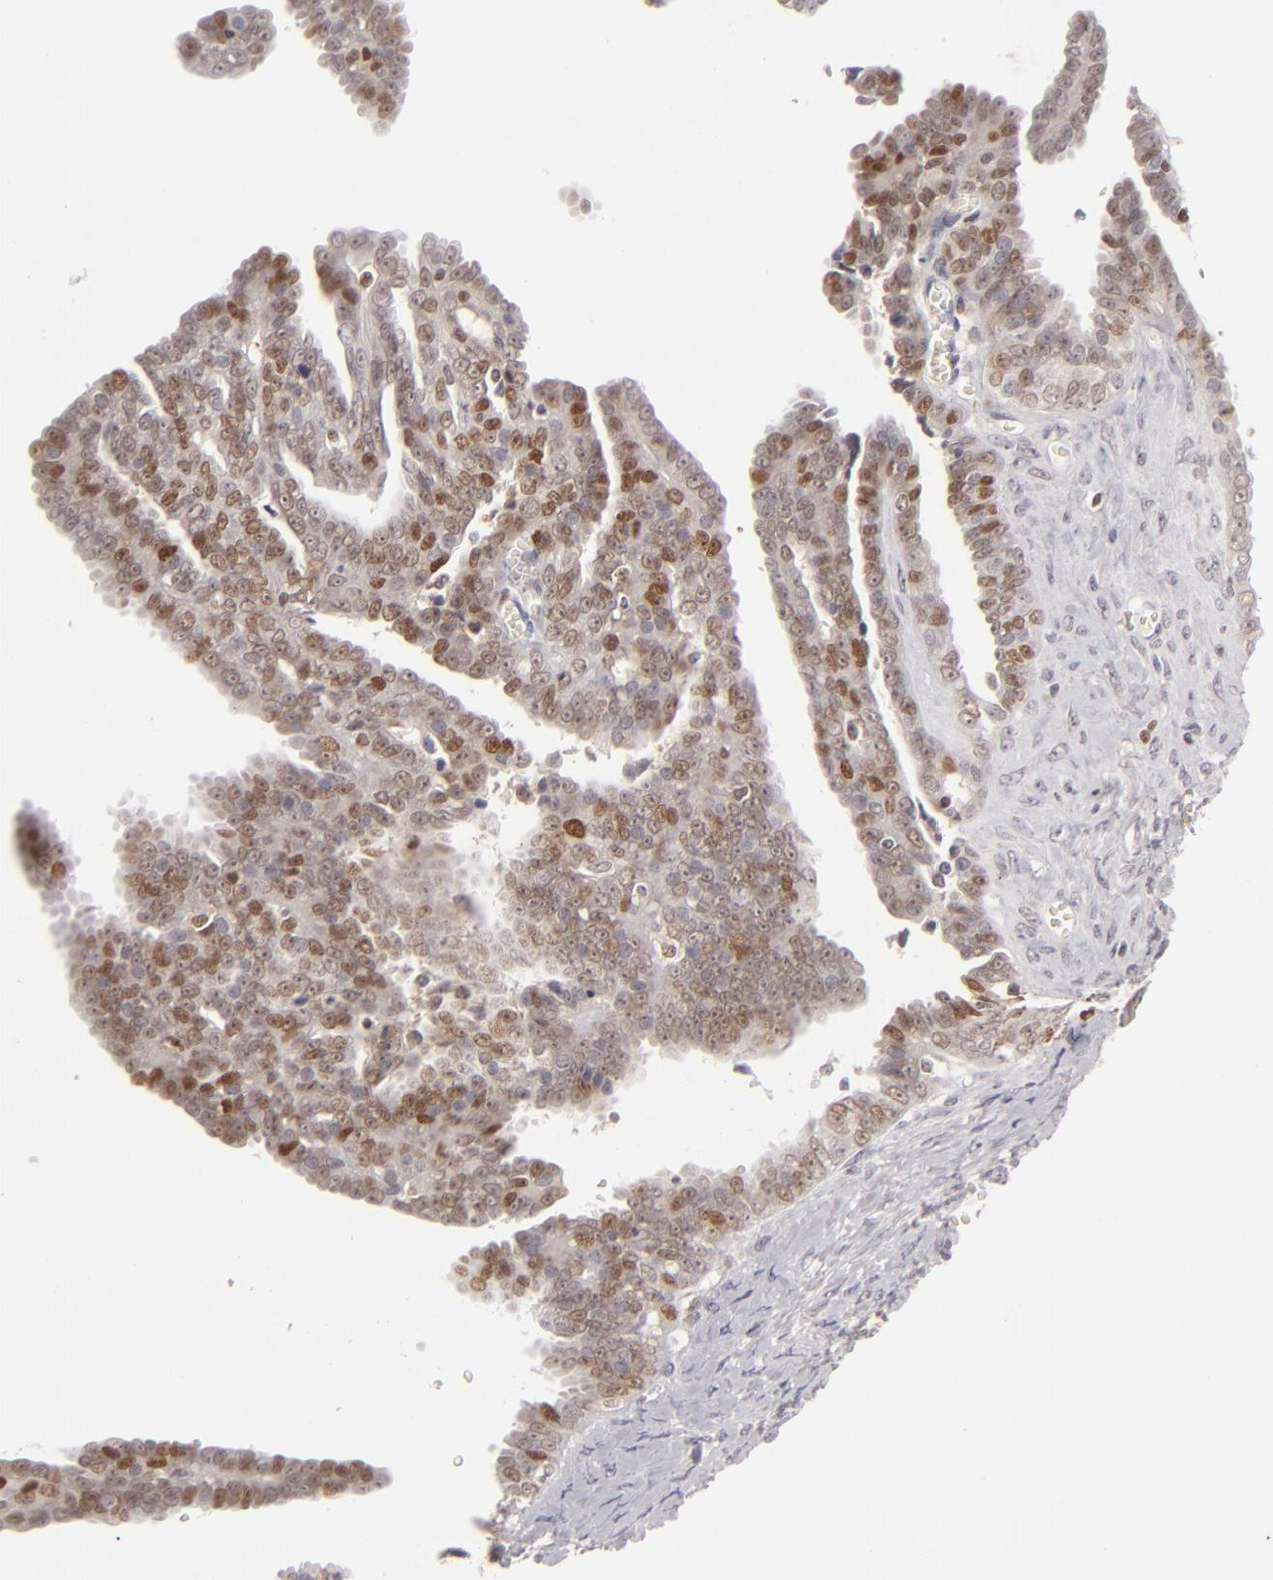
{"staining": {"intensity": "strong", "quantity": "<25%", "location": "nuclear"}, "tissue": "ovarian cancer", "cell_type": "Tumor cells", "image_type": "cancer", "snomed": [{"axis": "morphology", "description": "Cystadenocarcinoma, serous, NOS"}, {"axis": "topography", "description": "Ovary"}], "caption": "Strong nuclear expression is identified in about <25% of tumor cells in ovarian serous cystadenocarcinoma. (IHC, brightfield microscopy, high magnification).", "gene": "FEN1", "patient": {"sex": "female", "age": 71}}